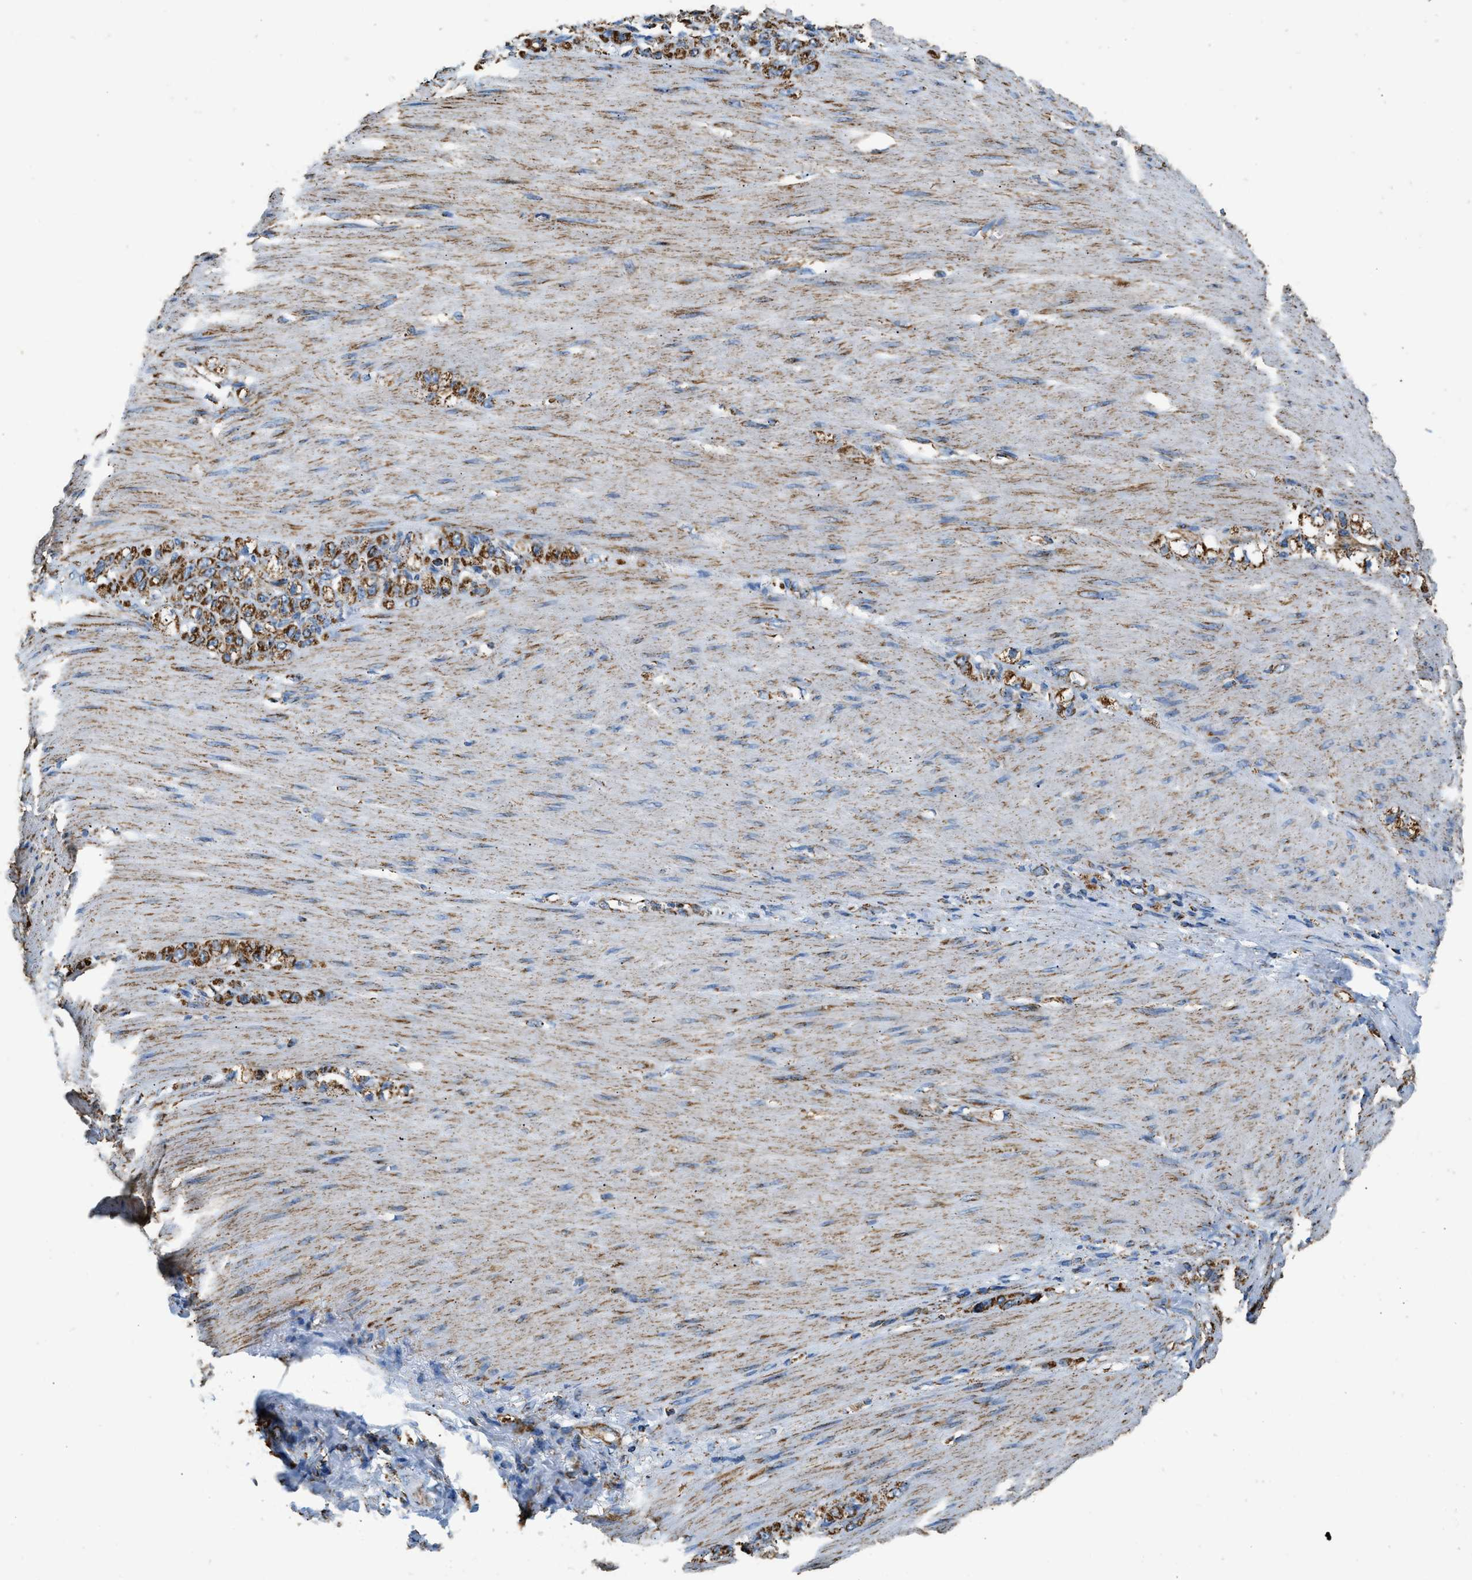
{"staining": {"intensity": "moderate", "quantity": ">75%", "location": "cytoplasmic/membranous"}, "tissue": "stomach cancer", "cell_type": "Tumor cells", "image_type": "cancer", "snomed": [{"axis": "morphology", "description": "Normal tissue, NOS"}, {"axis": "morphology", "description": "Adenocarcinoma, NOS"}, {"axis": "topography", "description": "Stomach"}], "caption": "A medium amount of moderate cytoplasmic/membranous staining is appreciated in approximately >75% of tumor cells in stomach adenocarcinoma tissue.", "gene": "IRX6", "patient": {"sex": "male", "age": 82}}